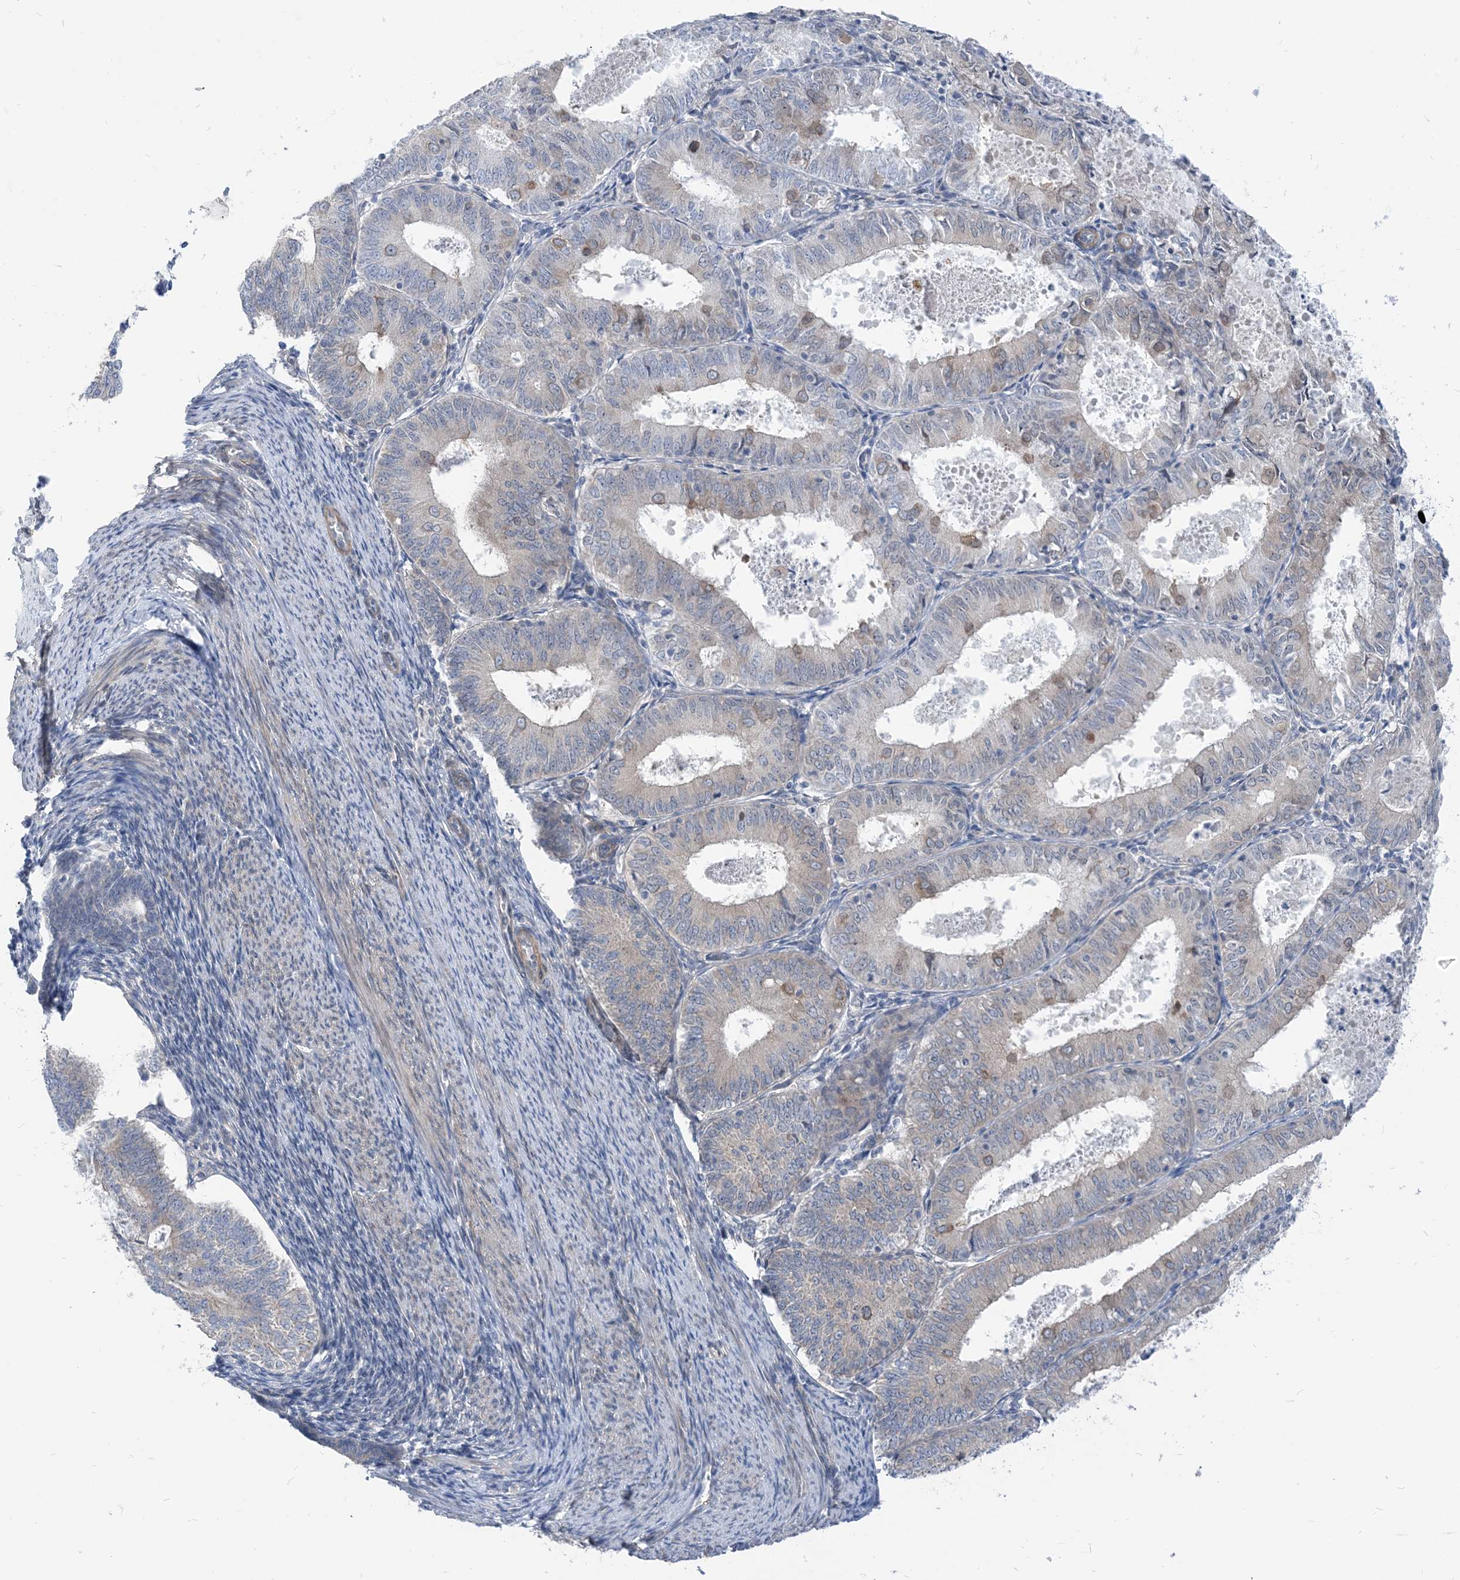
{"staining": {"intensity": "negative", "quantity": "none", "location": "none"}, "tissue": "endometrial cancer", "cell_type": "Tumor cells", "image_type": "cancer", "snomed": [{"axis": "morphology", "description": "Adenocarcinoma, NOS"}, {"axis": "topography", "description": "Endometrium"}], "caption": "Tumor cells show no significant protein staining in endometrial adenocarcinoma.", "gene": "PLEKHA3", "patient": {"sex": "female", "age": 57}}